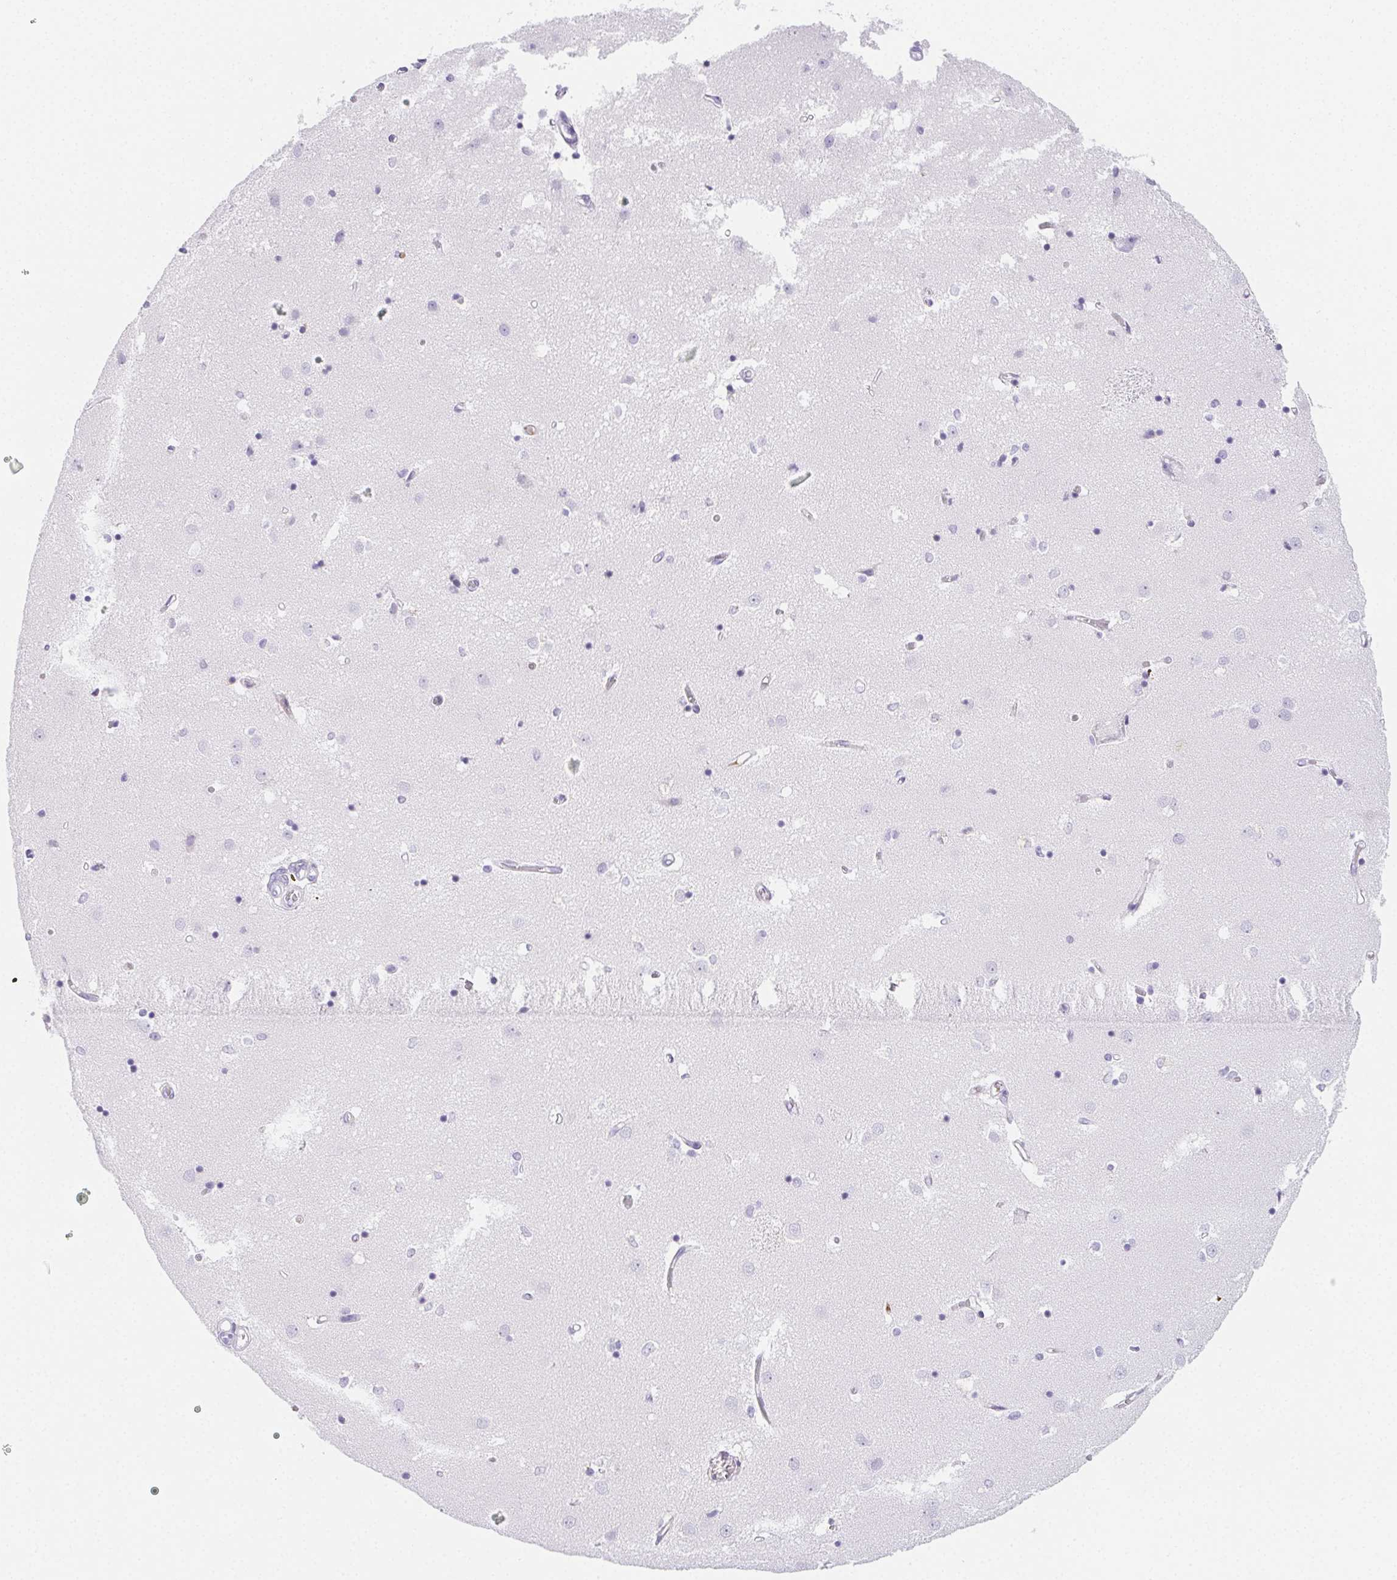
{"staining": {"intensity": "negative", "quantity": "none", "location": "none"}, "tissue": "caudate", "cell_type": "Glial cells", "image_type": "normal", "snomed": [{"axis": "morphology", "description": "Normal tissue, NOS"}, {"axis": "topography", "description": "Lateral ventricle wall"}], "caption": "The histopathology image shows no staining of glial cells in benign caudate.", "gene": "ITIH2", "patient": {"sex": "male", "age": 54}}